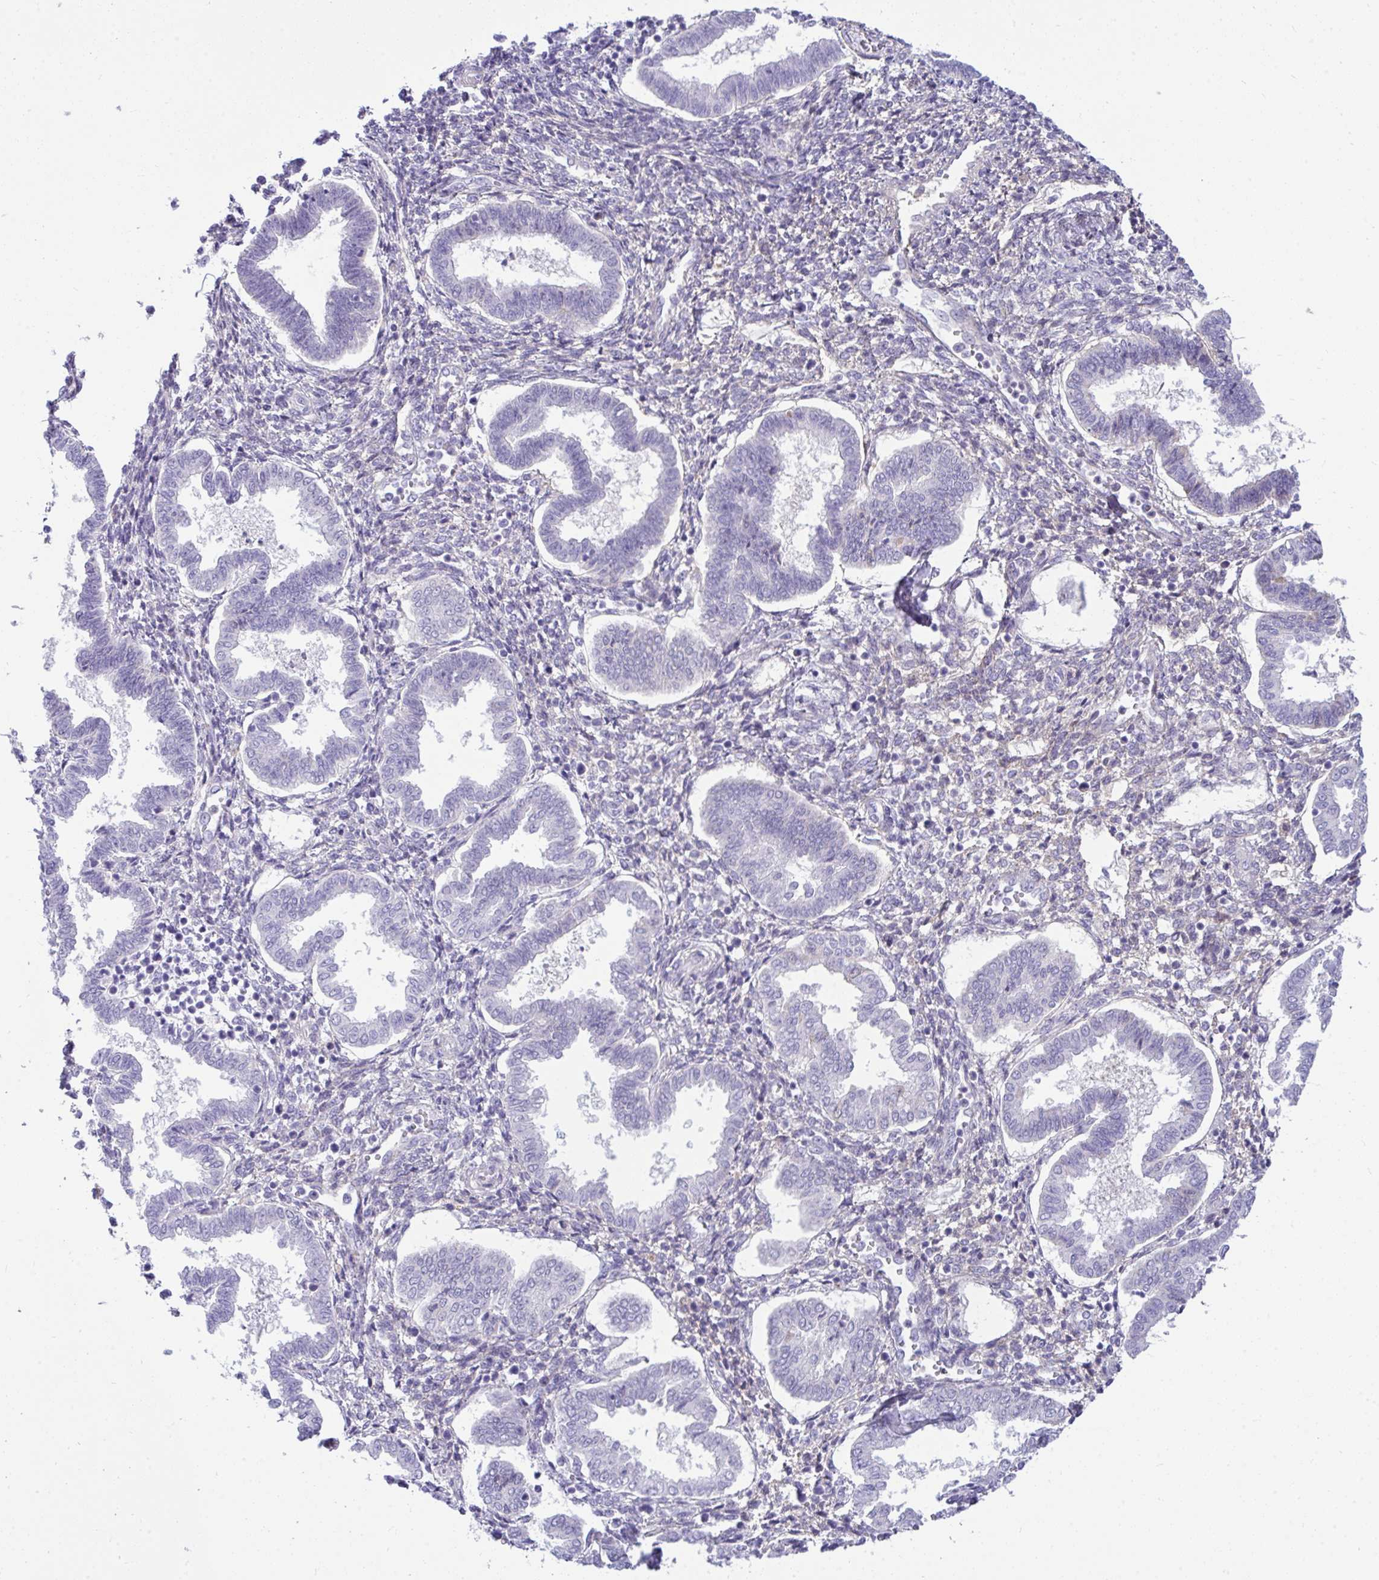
{"staining": {"intensity": "negative", "quantity": "none", "location": "none"}, "tissue": "endometrium", "cell_type": "Cells in endometrial stroma", "image_type": "normal", "snomed": [{"axis": "morphology", "description": "Normal tissue, NOS"}, {"axis": "topography", "description": "Endometrium"}], "caption": "High power microscopy histopathology image of an immunohistochemistry image of unremarkable endometrium, revealing no significant staining in cells in endometrial stroma.", "gene": "PIGZ", "patient": {"sex": "female", "age": 24}}